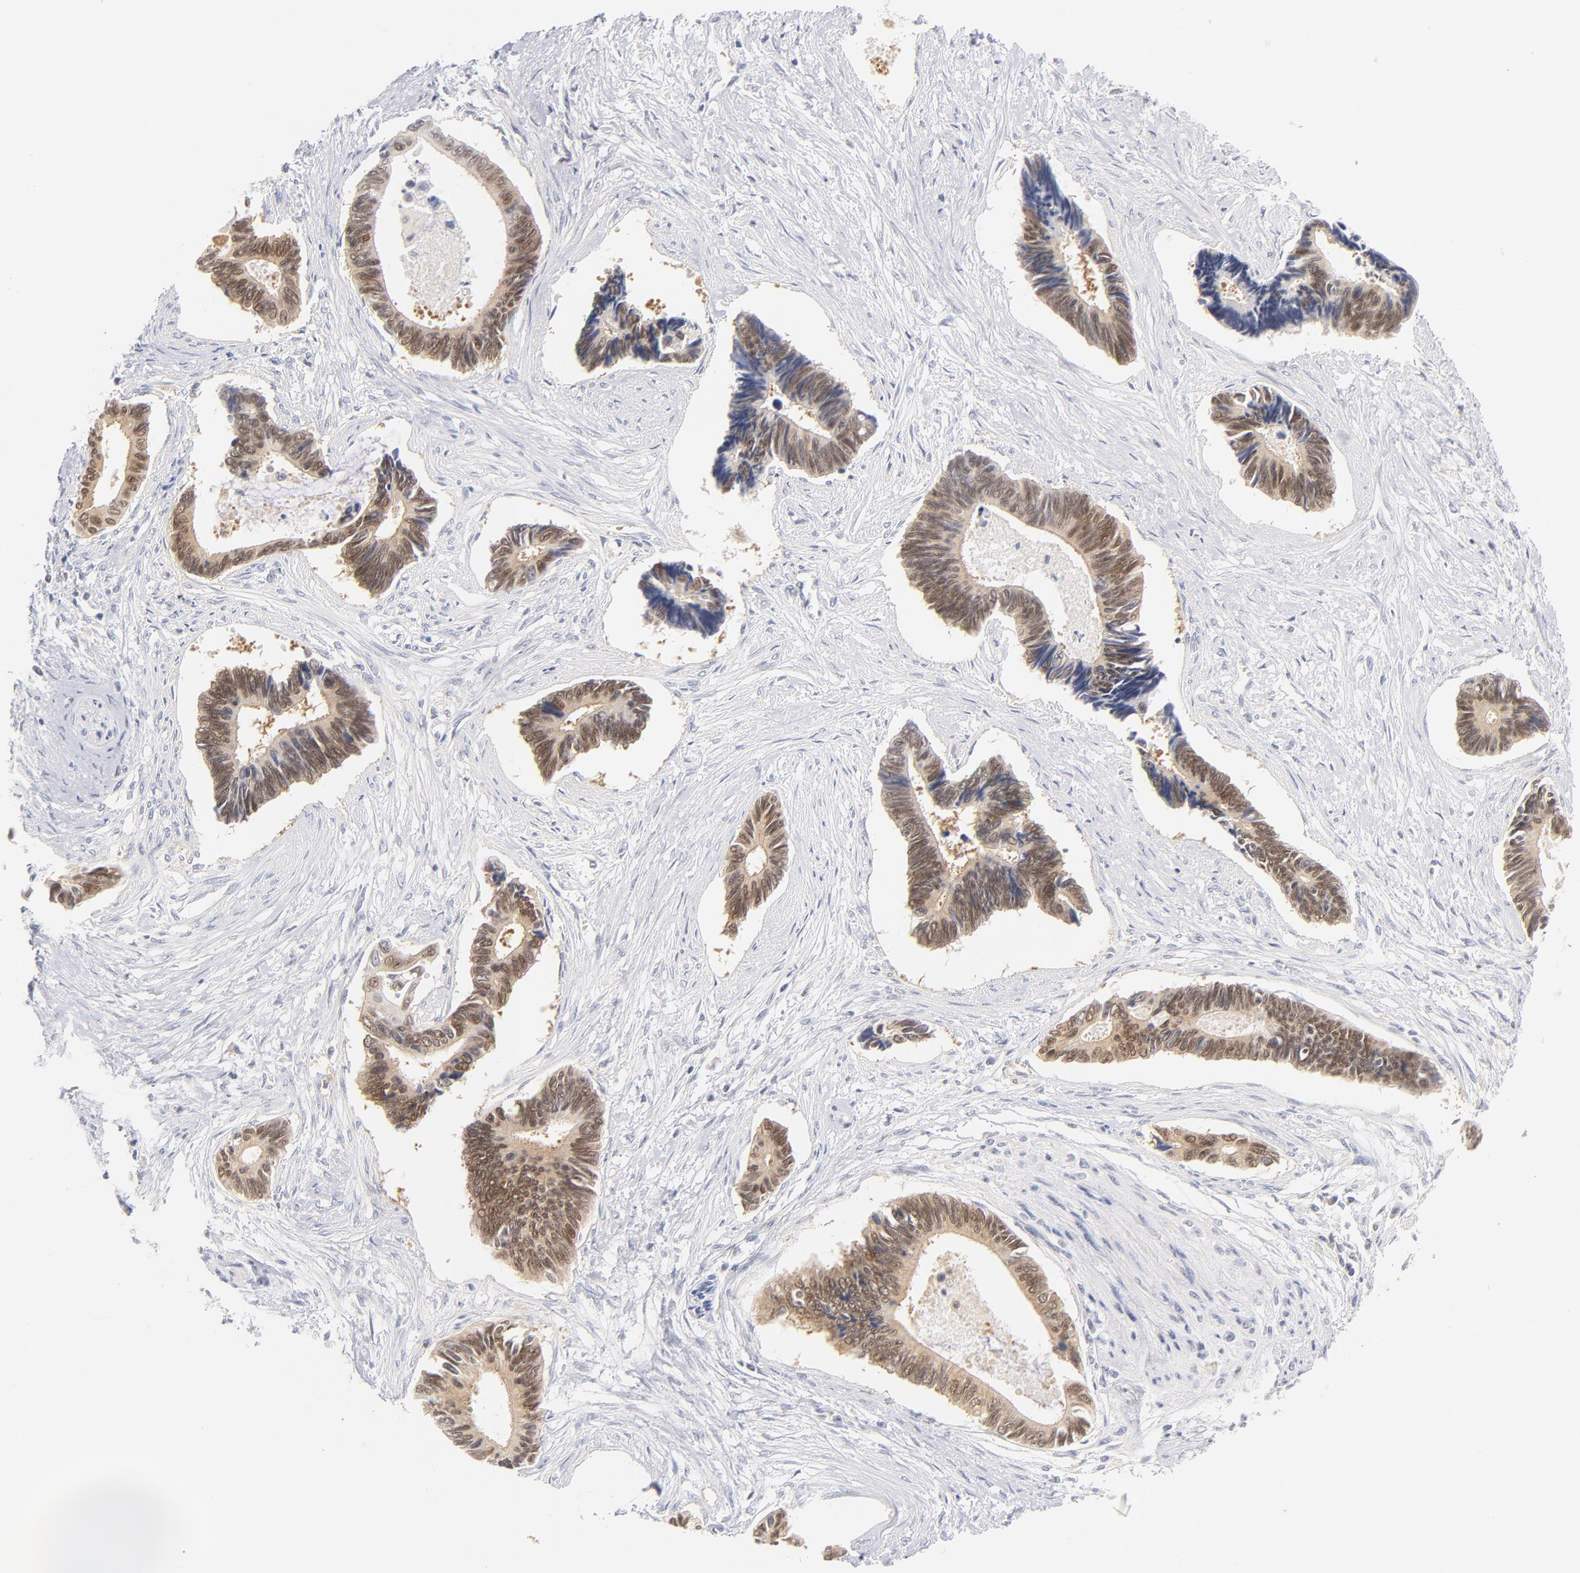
{"staining": {"intensity": "weak", "quantity": ">75%", "location": "cytoplasmic/membranous,nuclear"}, "tissue": "pancreatic cancer", "cell_type": "Tumor cells", "image_type": "cancer", "snomed": [{"axis": "morphology", "description": "Adenocarcinoma, NOS"}, {"axis": "topography", "description": "Pancreas"}], "caption": "High-power microscopy captured an immunohistochemistry (IHC) micrograph of pancreatic cancer, revealing weak cytoplasmic/membranous and nuclear positivity in approximately >75% of tumor cells.", "gene": "CASP6", "patient": {"sex": "female", "age": 70}}